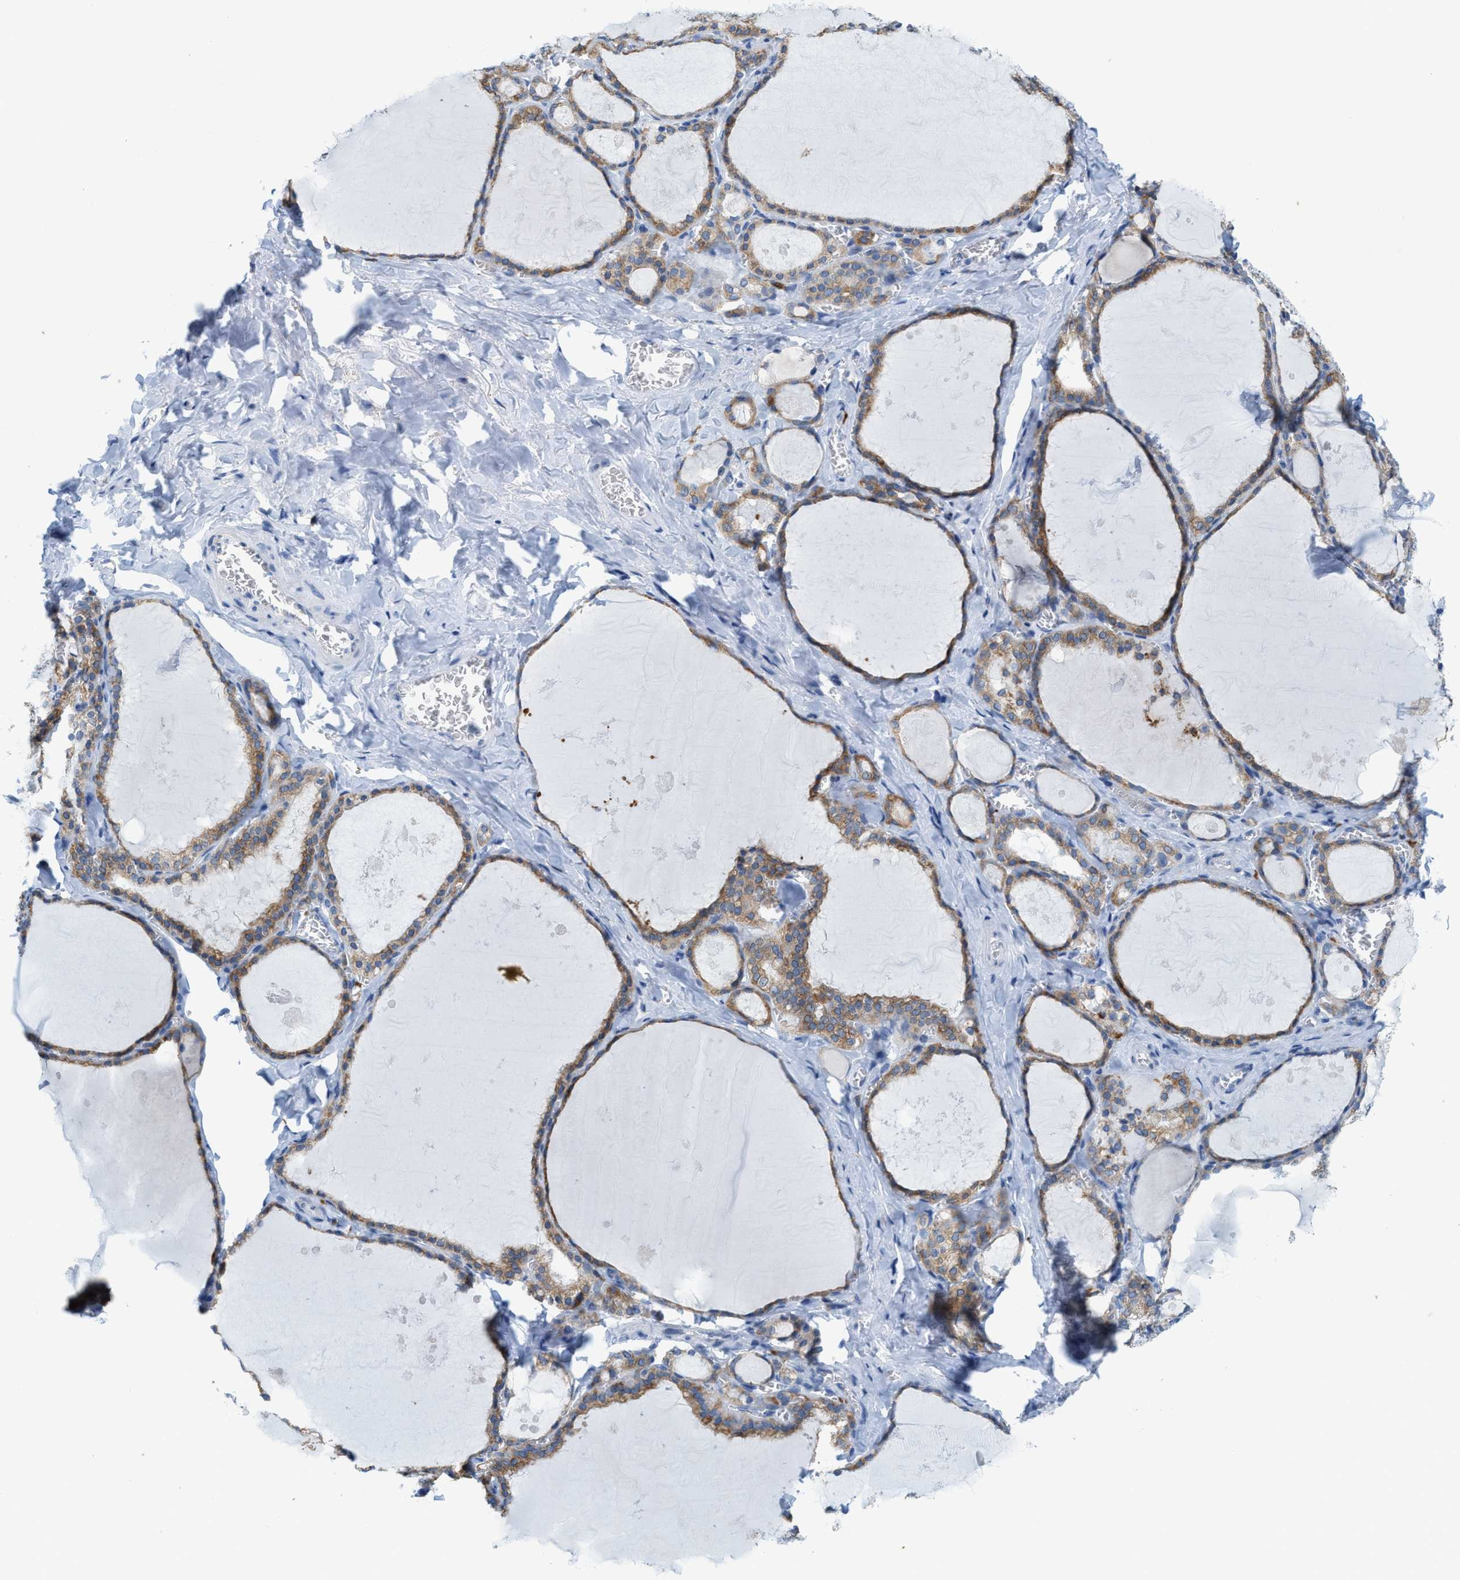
{"staining": {"intensity": "moderate", "quantity": ">75%", "location": "cytoplasmic/membranous"}, "tissue": "thyroid gland", "cell_type": "Glandular cells", "image_type": "normal", "snomed": [{"axis": "morphology", "description": "Normal tissue, NOS"}, {"axis": "topography", "description": "Thyroid gland"}], "caption": "IHC histopathology image of normal thyroid gland: human thyroid gland stained using IHC demonstrates medium levels of moderate protein expression localized specifically in the cytoplasmic/membranous of glandular cells, appearing as a cytoplasmic/membranous brown color.", "gene": "KIFC3", "patient": {"sex": "male", "age": 56}}